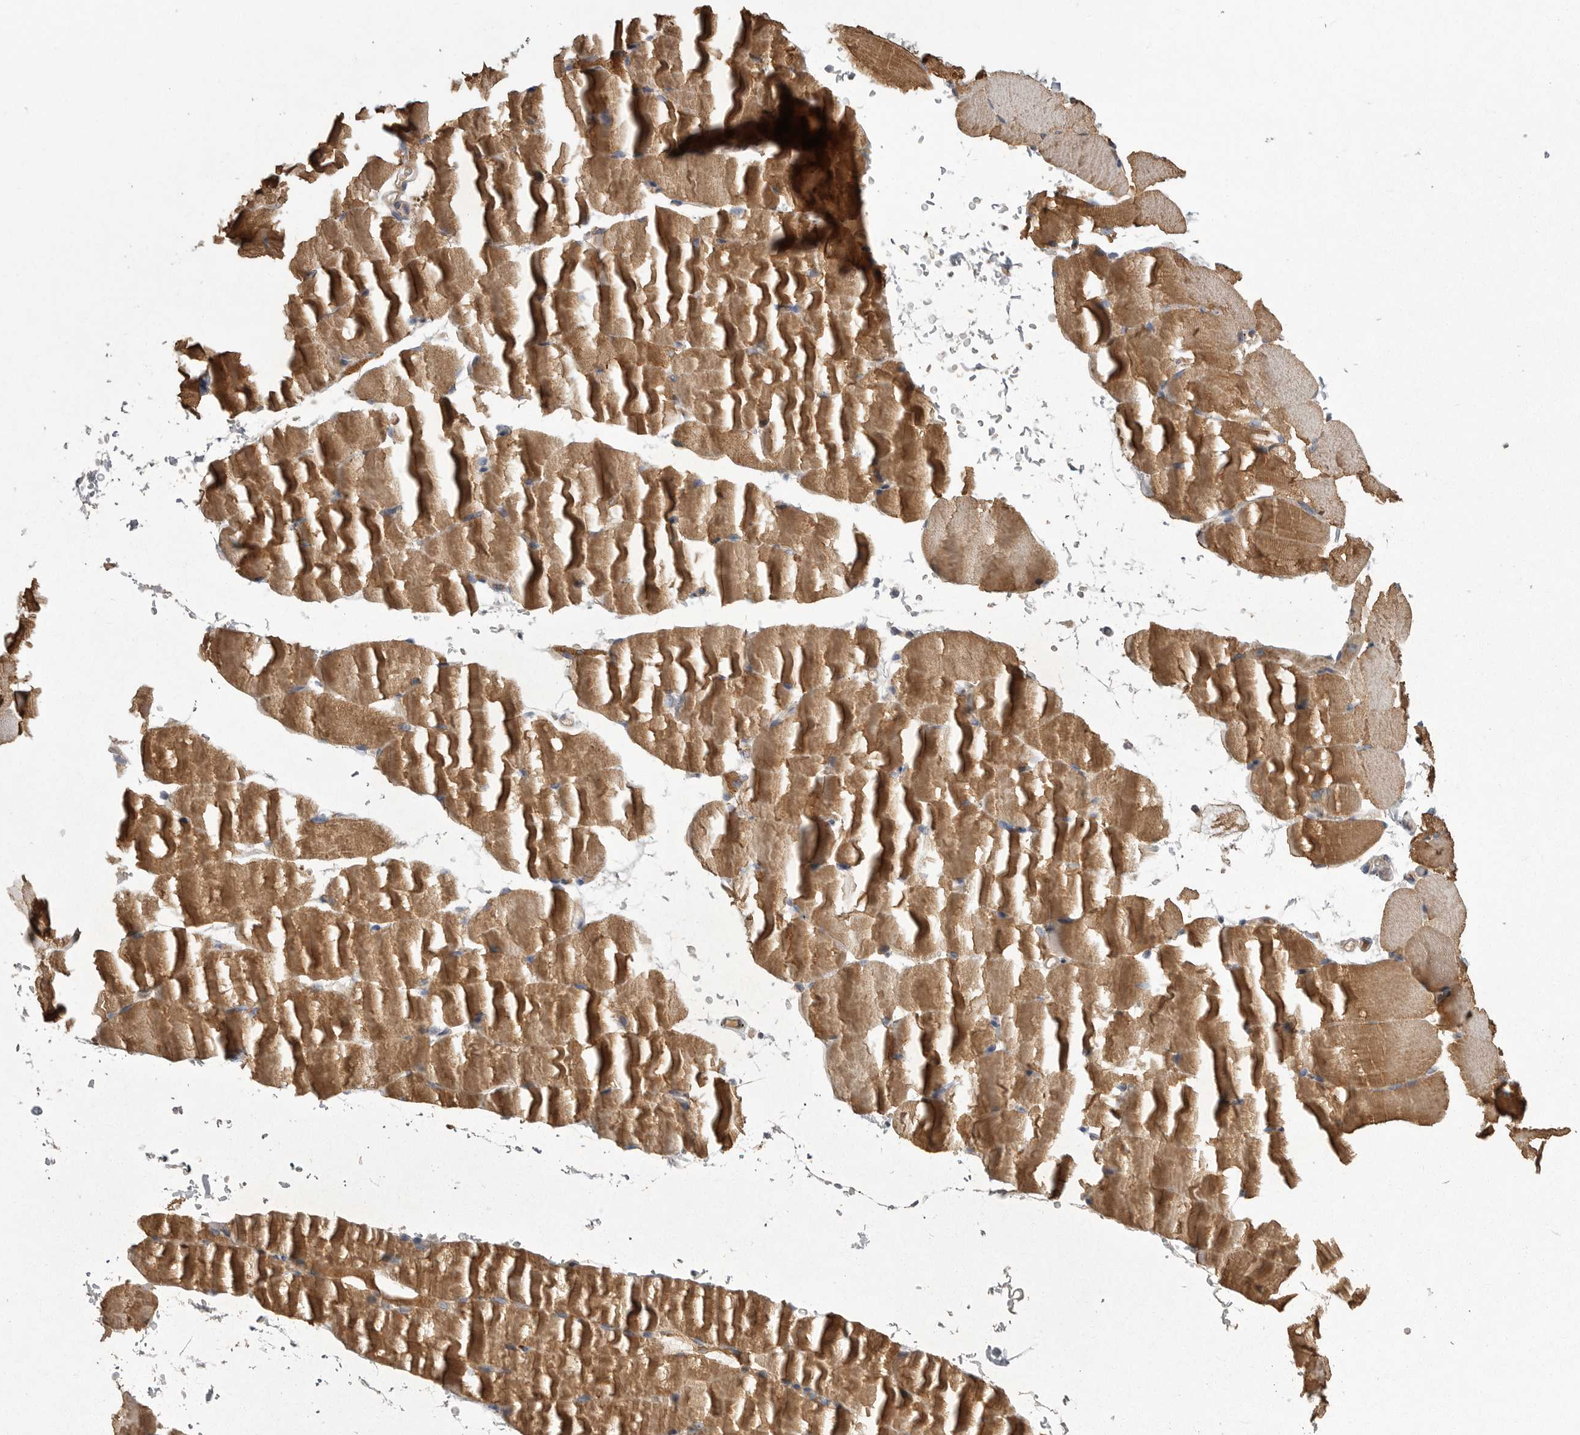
{"staining": {"intensity": "moderate", "quantity": ">75%", "location": "cytoplasmic/membranous"}, "tissue": "skeletal muscle", "cell_type": "Myocytes", "image_type": "normal", "snomed": [{"axis": "morphology", "description": "Normal tissue, NOS"}, {"axis": "topography", "description": "Skeletal muscle"}, {"axis": "topography", "description": "Parathyroid gland"}], "caption": "A histopathology image of skeletal muscle stained for a protein exhibits moderate cytoplasmic/membranous brown staining in myocytes. Immunohistochemistry (ihc) stains the protein in brown and the nuclei are stained blue.", "gene": "CRP", "patient": {"sex": "female", "age": 37}}